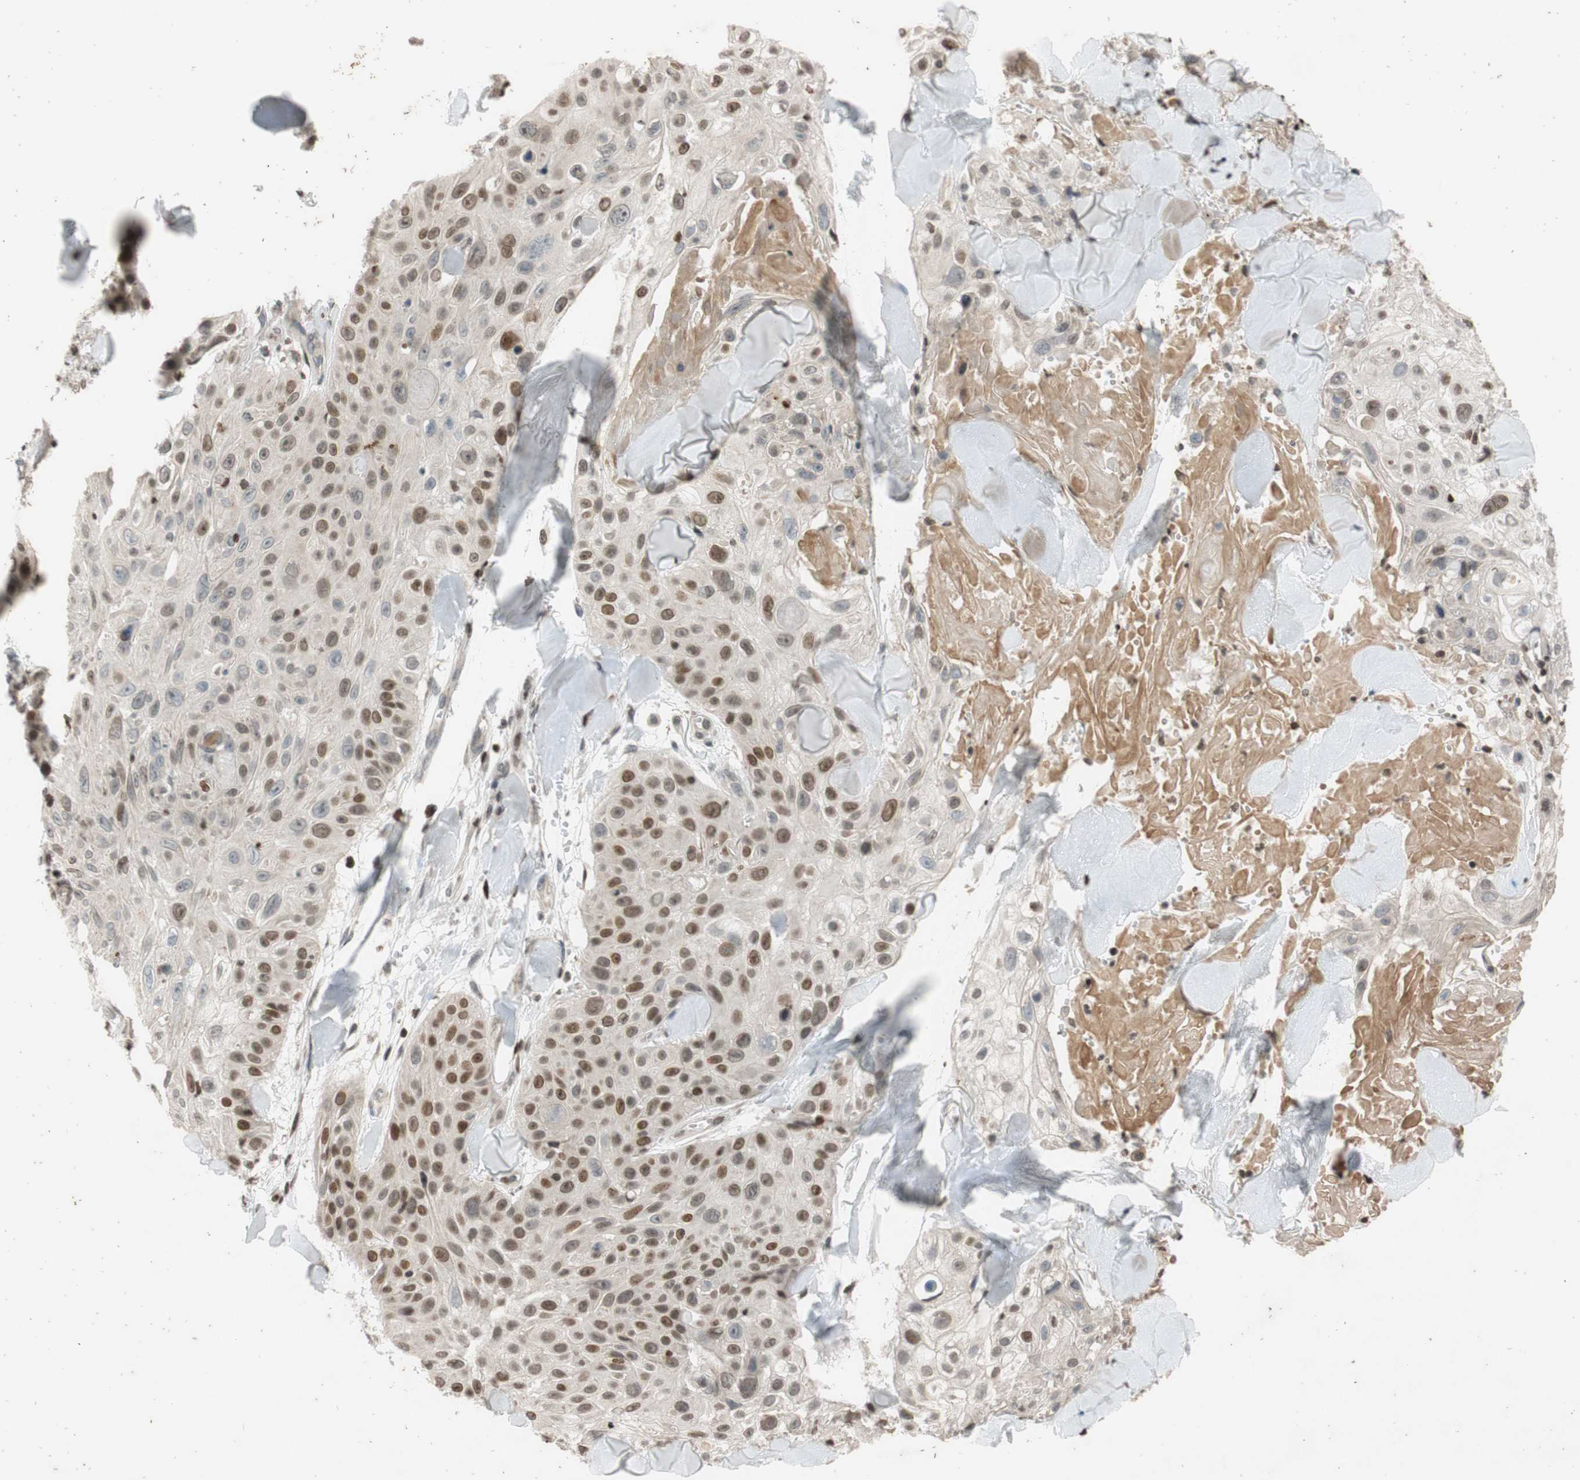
{"staining": {"intensity": "moderate", "quantity": "25%-75%", "location": "nuclear"}, "tissue": "skin cancer", "cell_type": "Tumor cells", "image_type": "cancer", "snomed": [{"axis": "morphology", "description": "Squamous cell carcinoma, NOS"}, {"axis": "topography", "description": "Skin"}], "caption": "This histopathology image displays skin cancer (squamous cell carcinoma) stained with immunohistochemistry to label a protein in brown. The nuclear of tumor cells show moderate positivity for the protein. Nuclei are counter-stained blue.", "gene": "MCM6", "patient": {"sex": "male", "age": 86}}